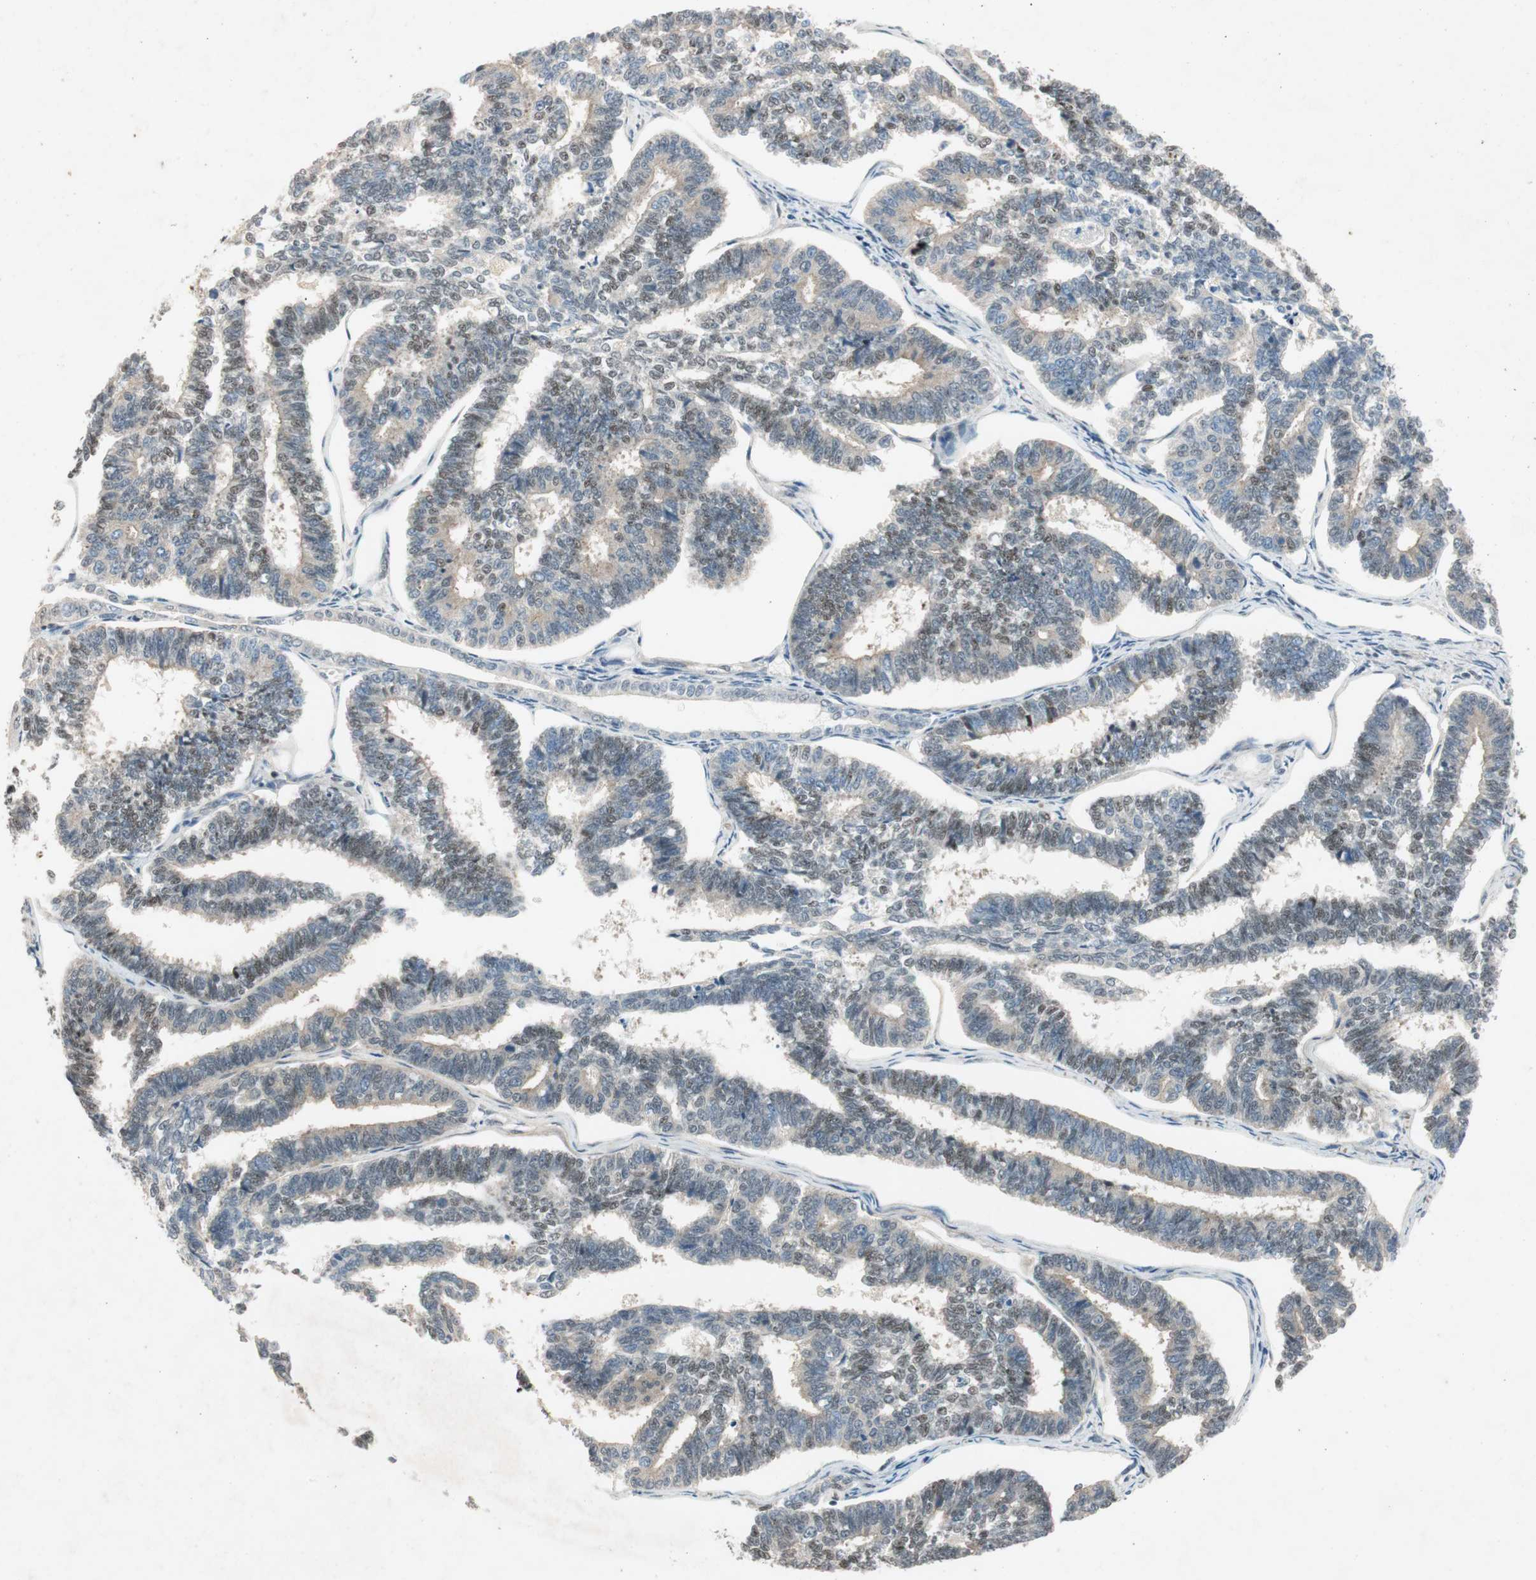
{"staining": {"intensity": "strong", "quantity": "<25%", "location": "nuclear"}, "tissue": "endometrial cancer", "cell_type": "Tumor cells", "image_type": "cancer", "snomed": [{"axis": "morphology", "description": "Adenocarcinoma, NOS"}, {"axis": "topography", "description": "Endometrium"}], "caption": "IHC photomicrograph of neoplastic tissue: human endometrial cancer (adenocarcinoma) stained using immunohistochemistry (IHC) exhibits medium levels of strong protein expression localized specifically in the nuclear of tumor cells, appearing as a nuclear brown color.", "gene": "NCBP3", "patient": {"sex": "female", "age": 70}}